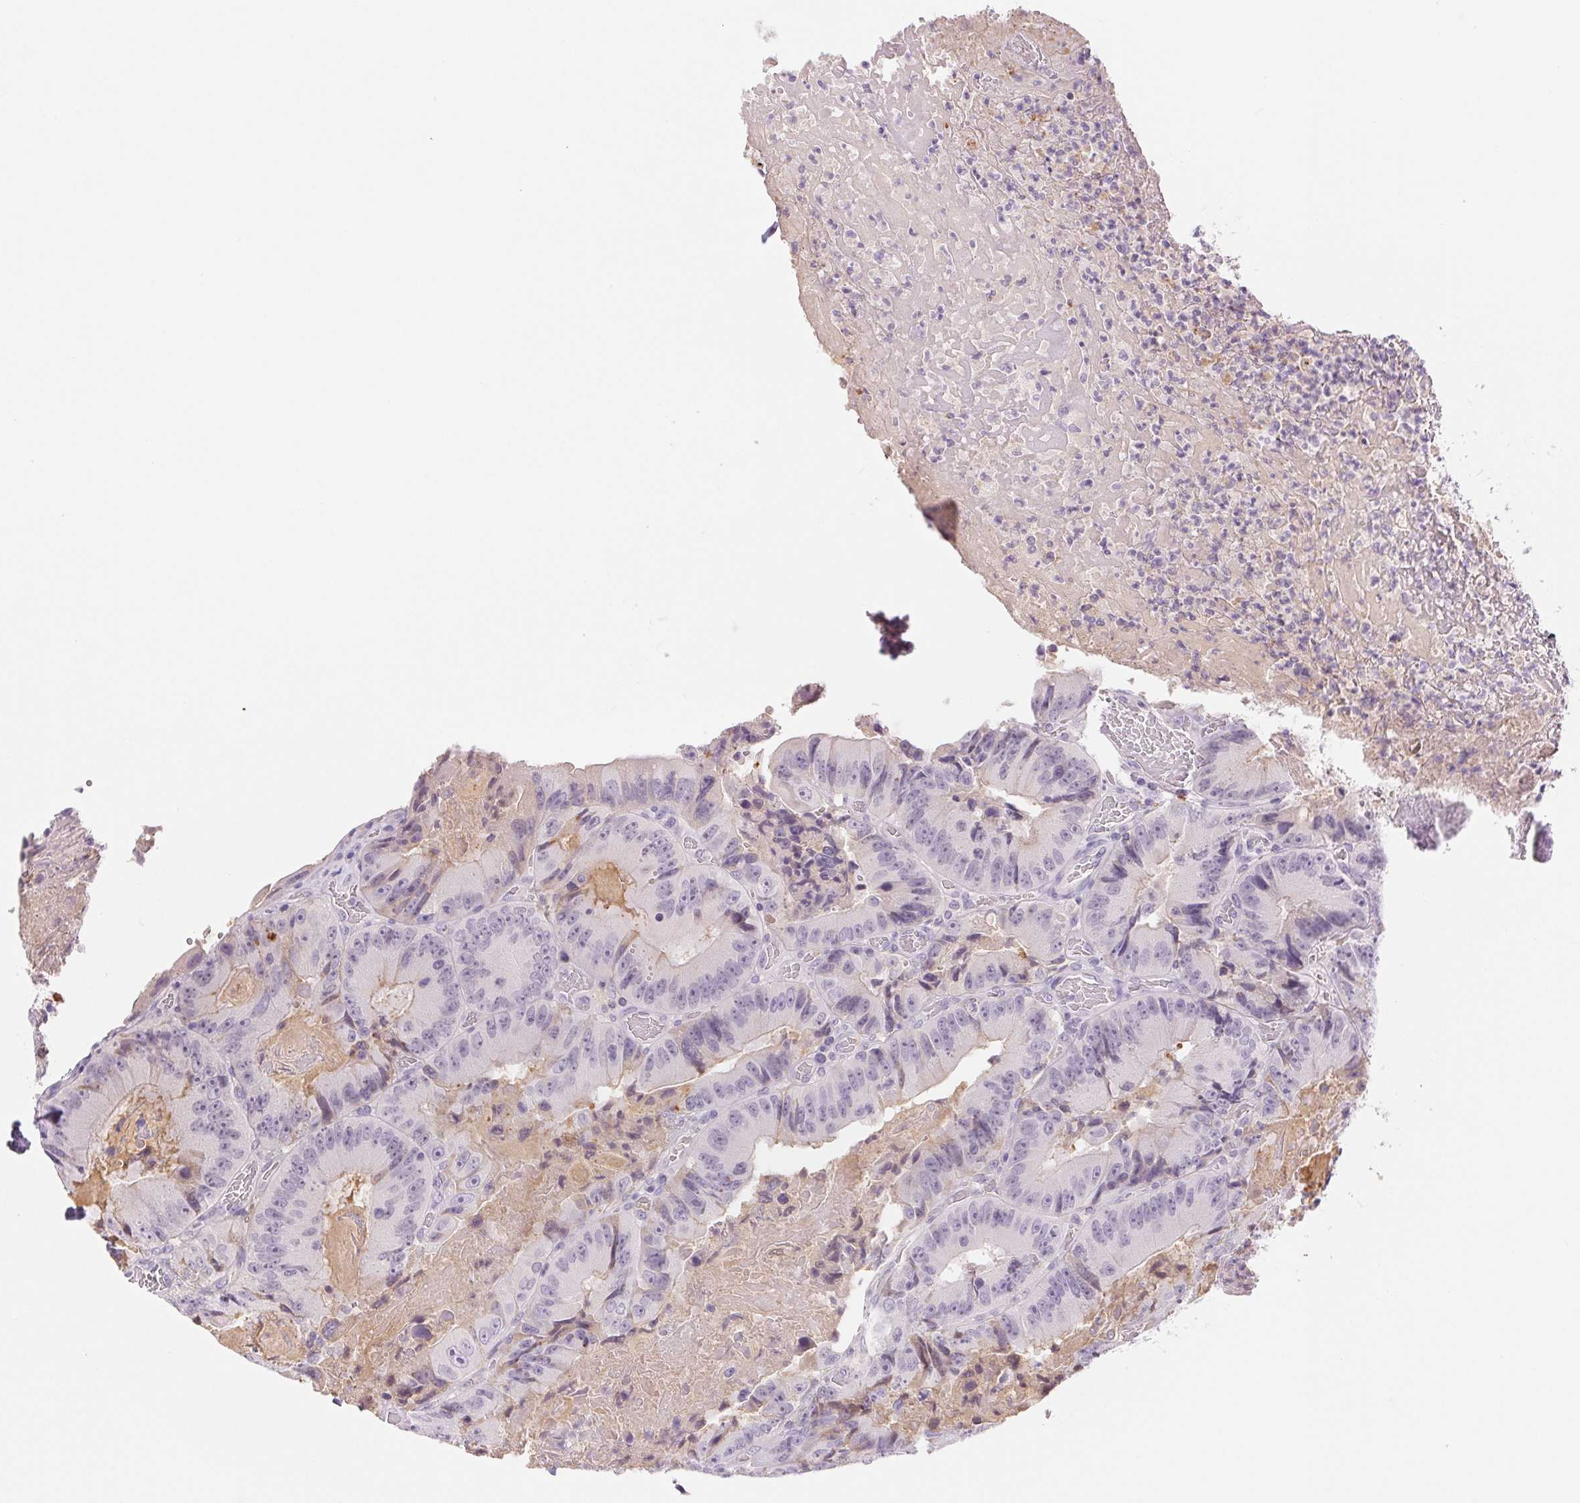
{"staining": {"intensity": "negative", "quantity": "none", "location": "none"}, "tissue": "colorectal cancer", "cell_type": "Tumor cells", "image_type": "cancer", "snomed": [{"axis": "morphology", "description": "Adenocarcinoma, NOS"}, {"axis": "topography", "description": "Colon"}], "caption": "Human adenocarcinoma (colorectal) stained for a protein using immunohistochemistry displays no expression in tumor cells.", "gene": "IFIT1B", "patient": {"sex": "female", "age": 86}}